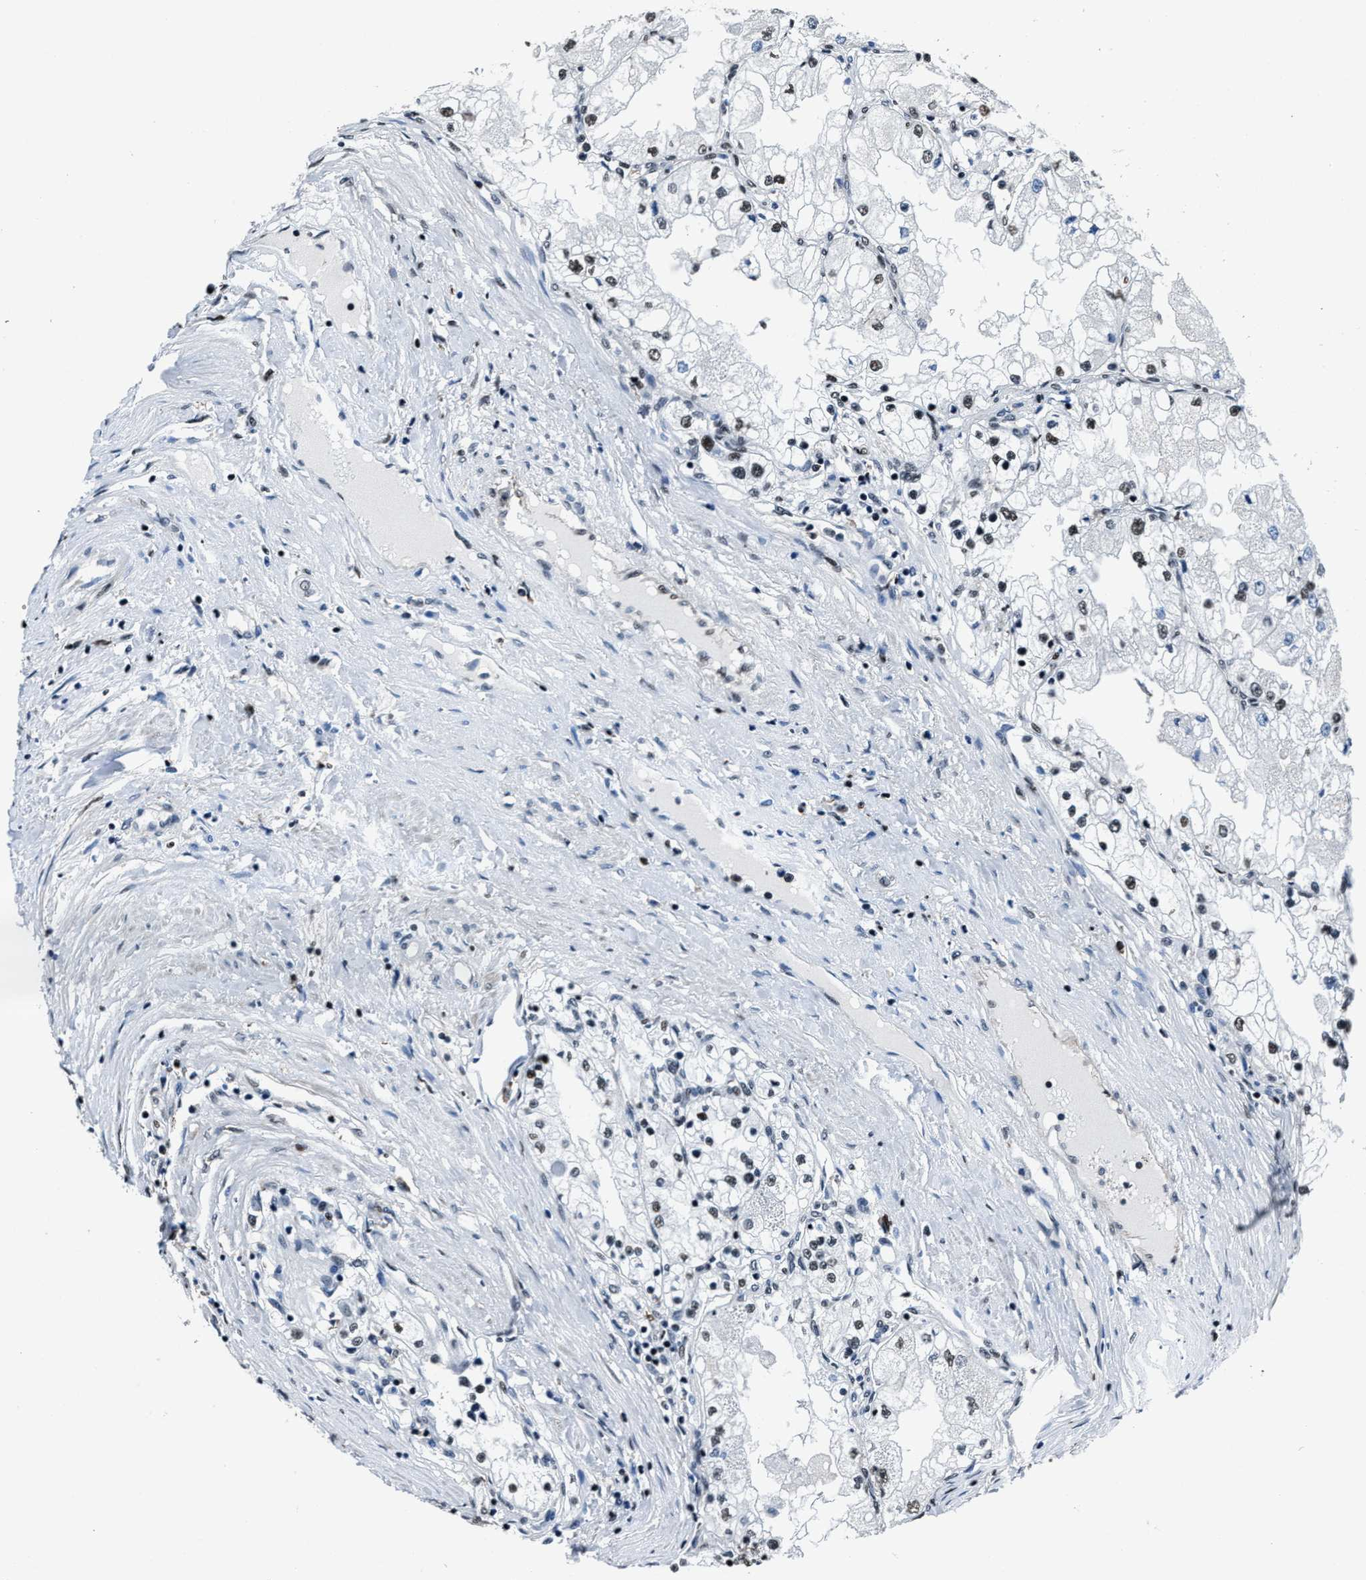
{"staining": {"intensity": "weak", "quantity": "25%-75%", "location": "nuclear"}, "tissue": "renal cancer", "cell_type": "Tumor cells", "image_type": "cancer", "snomed": [{"axis": "morphology", "description": "Adenocarcinoma, NOS"}, {"axis": "topography", "description": "Kidney"}], "caption": "Weak nuclear protein positivity is present in about 25%-75% of tumor cells in renal cancer.", "gene": "PPIE", "patient": {"sex": "male", "age": 68}}